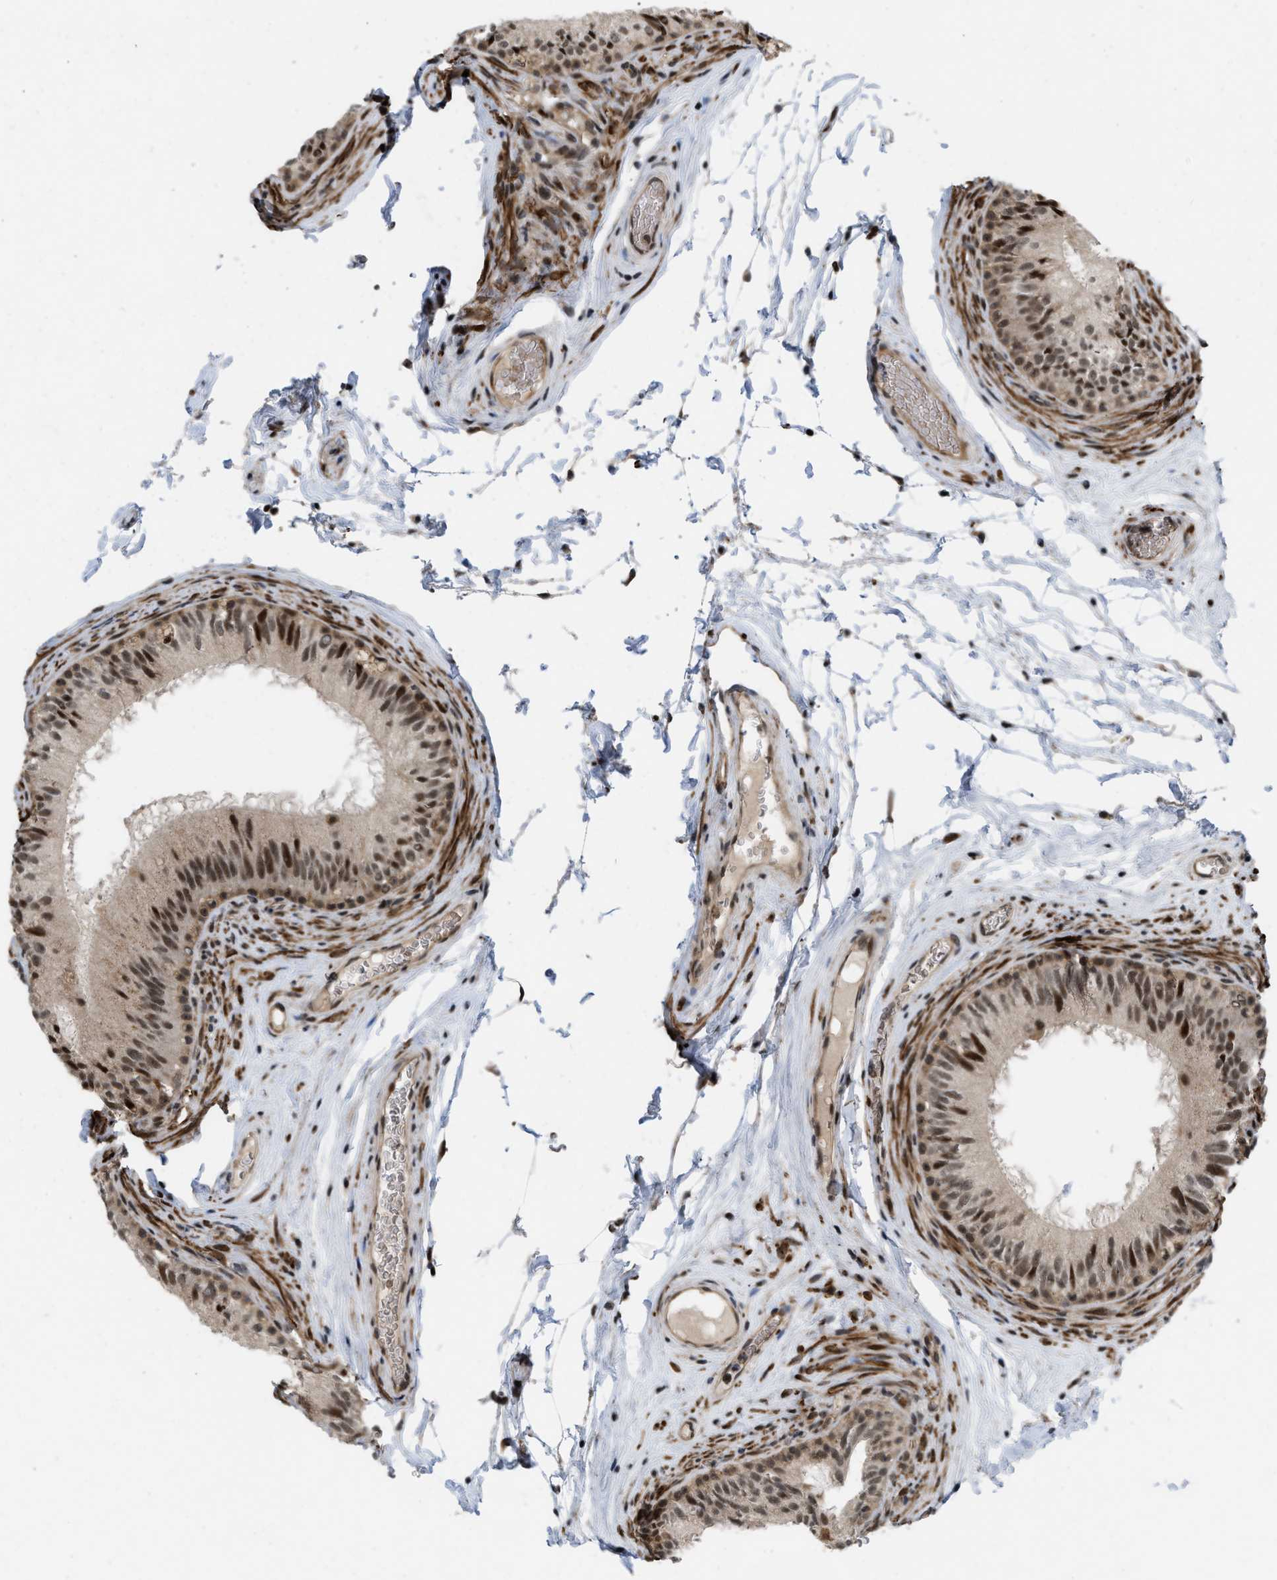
{"staining": {"intensity": "strong", "quantity": ">75%", "location": "nuclear"}, "tissue": "epididymis", "cell_type": "Glandular cells", "image_type": "normal", "snomed": [{"axis": "morphology", "description": "Normal tissue, NOS"}, {"axis": "topography", "description": "Testis"}, {"axis": "topography", "description": "Epididymis"}], "caption": "DAB immunohistochemical staining of benign epididymis reveals strong nuclear protein staining in approximately >75% of glandular cells.", "gene": "ANKRD11", "patient": {"sex": "male", "age": 36}}